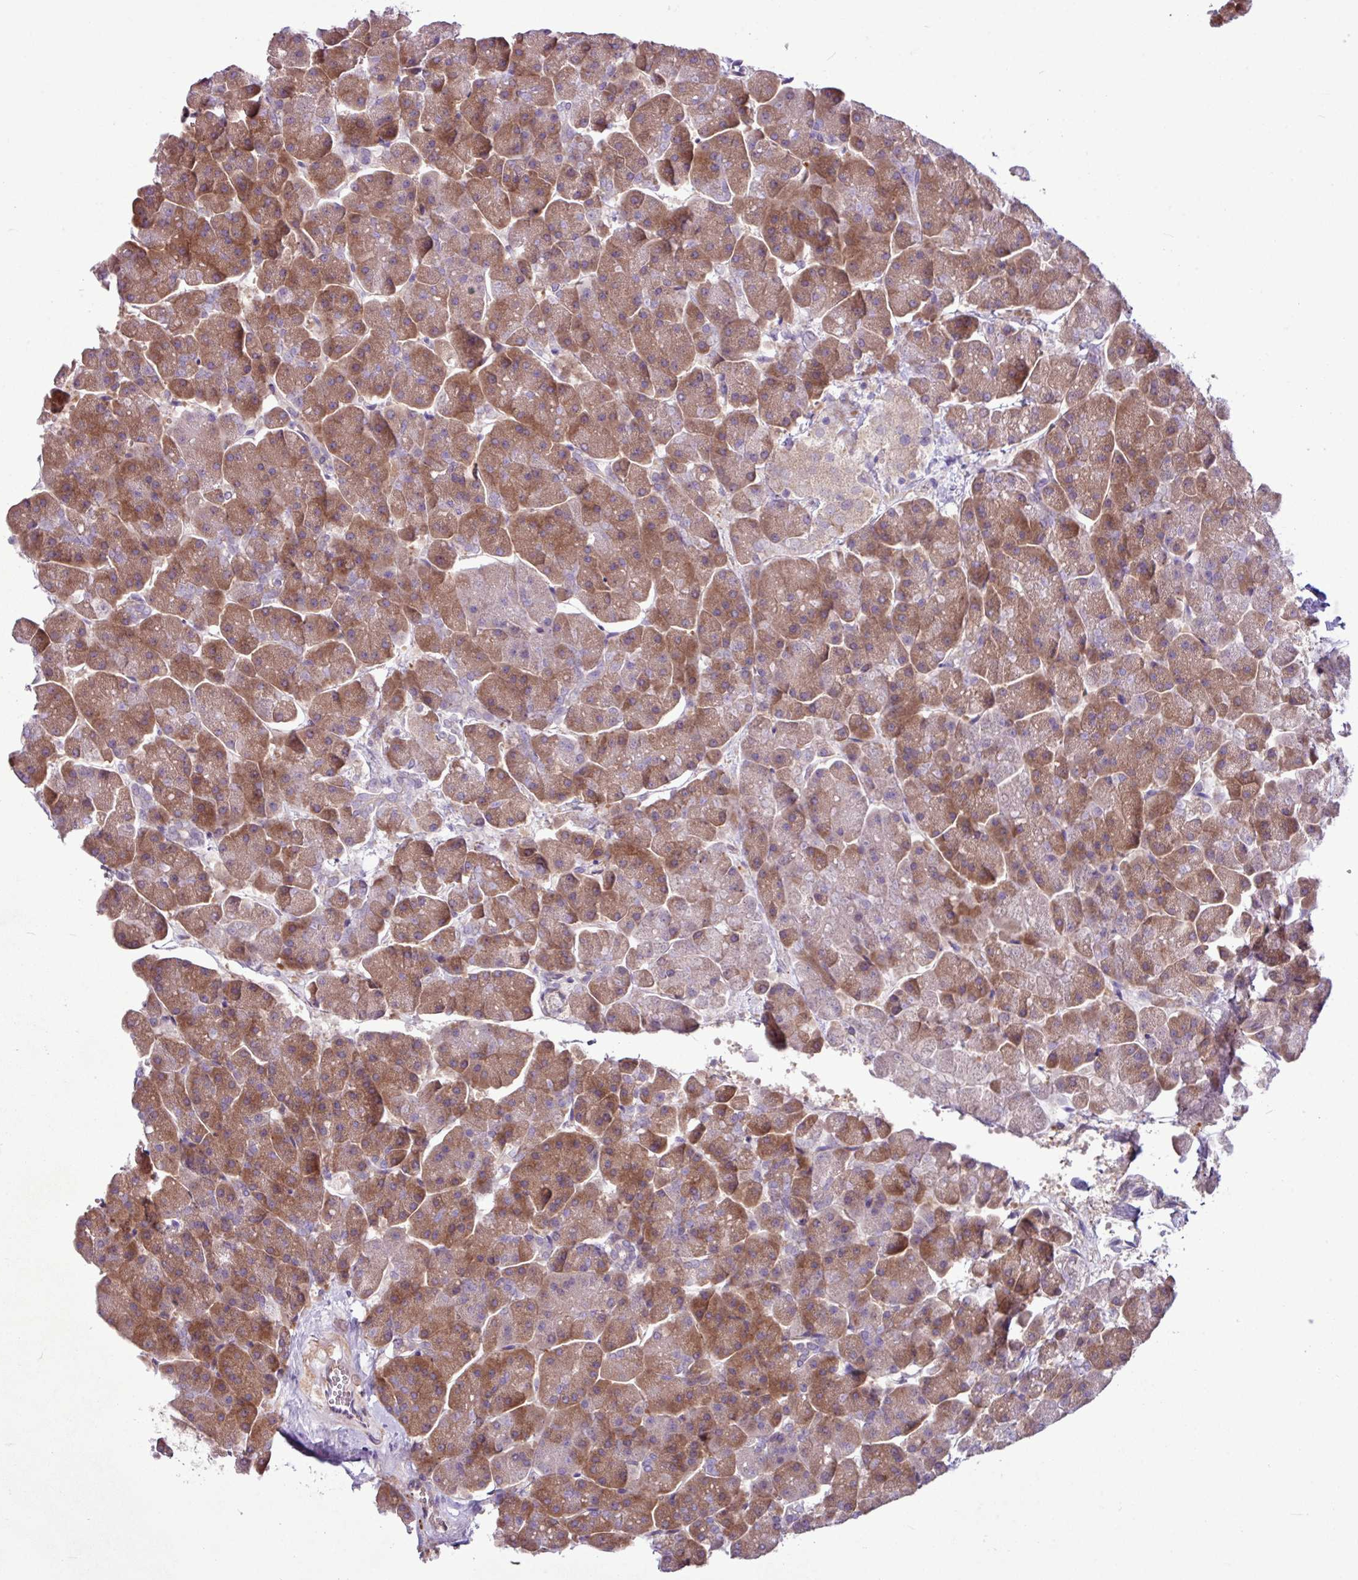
{"staining": {"intensity": "moderate", "quantity": ">75%", "location": "cytoplasmic/membranous"}, "tissue": "pancreas", "cell_type": "Exocrine glandular cells", "image_type": "normal", "snomed": [{"axis": "morphology", "description": "Normal tissue, NOS"}, {"axis": "topography", "description": "Pancreas"}, {"axis": "topography", "description": "Peripheral nerve tissue"}], "caption": "Protein staining displays moderate cytoplasmic/membranous staining in about >75% of exocrine glandular cells in benign pancreas. The protein of interest is shown in brown color, while the nuclei are stained blue.", "gene": "MROH2A", "patient": {"sex": "male", "age": 54}}